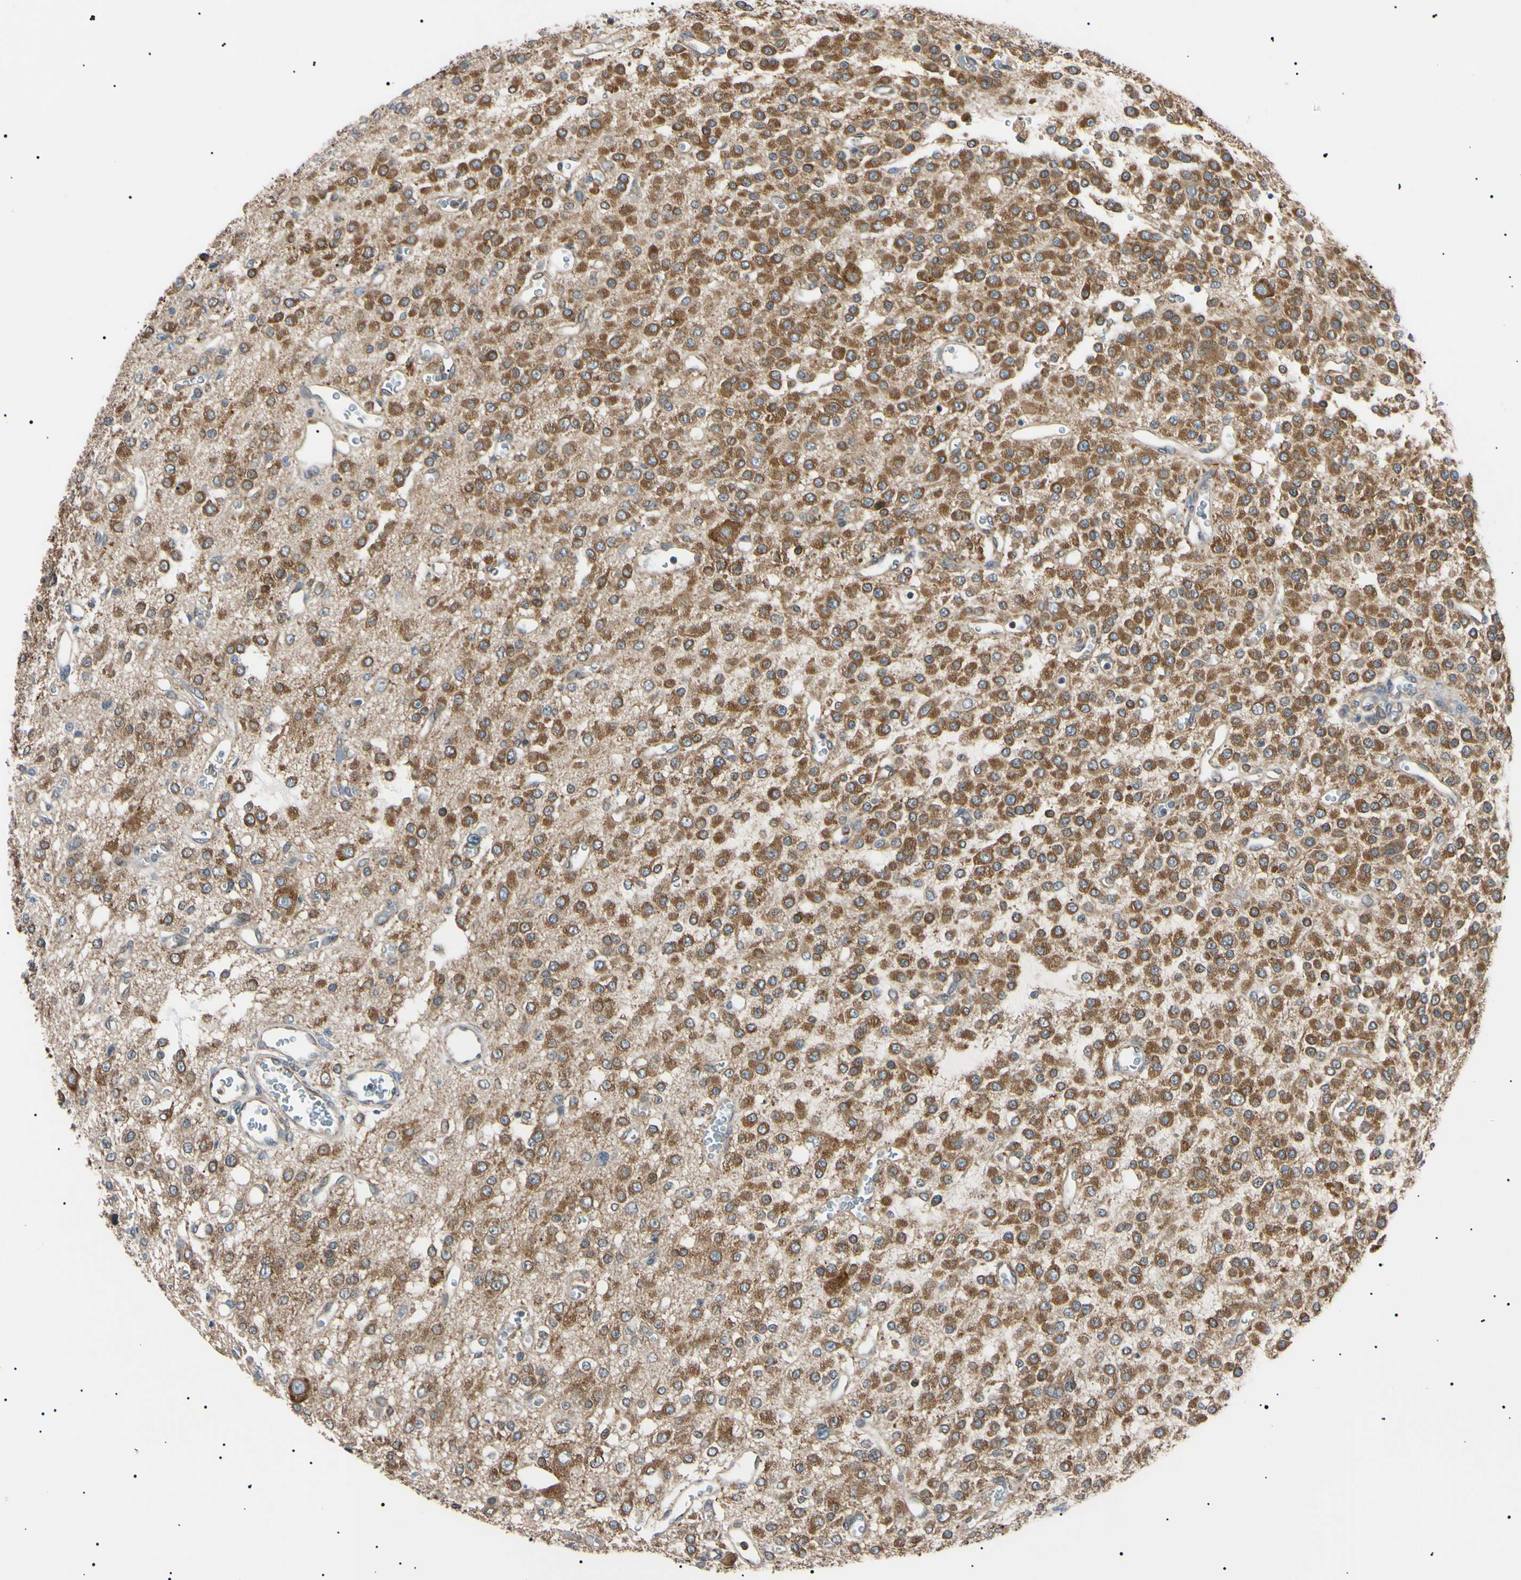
{"staining": {"intensity": "moderate", "quantity": ">75%", "location": "cytoplasmic/membranous"}, "tissue": "glioma", "cell_type": "Tumor cells", "image_type": "cancer", "snomed": [{"axis": "morphology", "description": "Glioma, malignant, Low grade"}, {"axis": "topography", "description": "Brain"}], "caption": "An immunohistochemistry histopathology image of neoplastic tissue is shown. Protein staining in brown labels moderate cytoplasmic/membranous positivity in glioma within tumor cells.", "gene": "VAPA", "patient": {"sex": "male", "age": 38}}